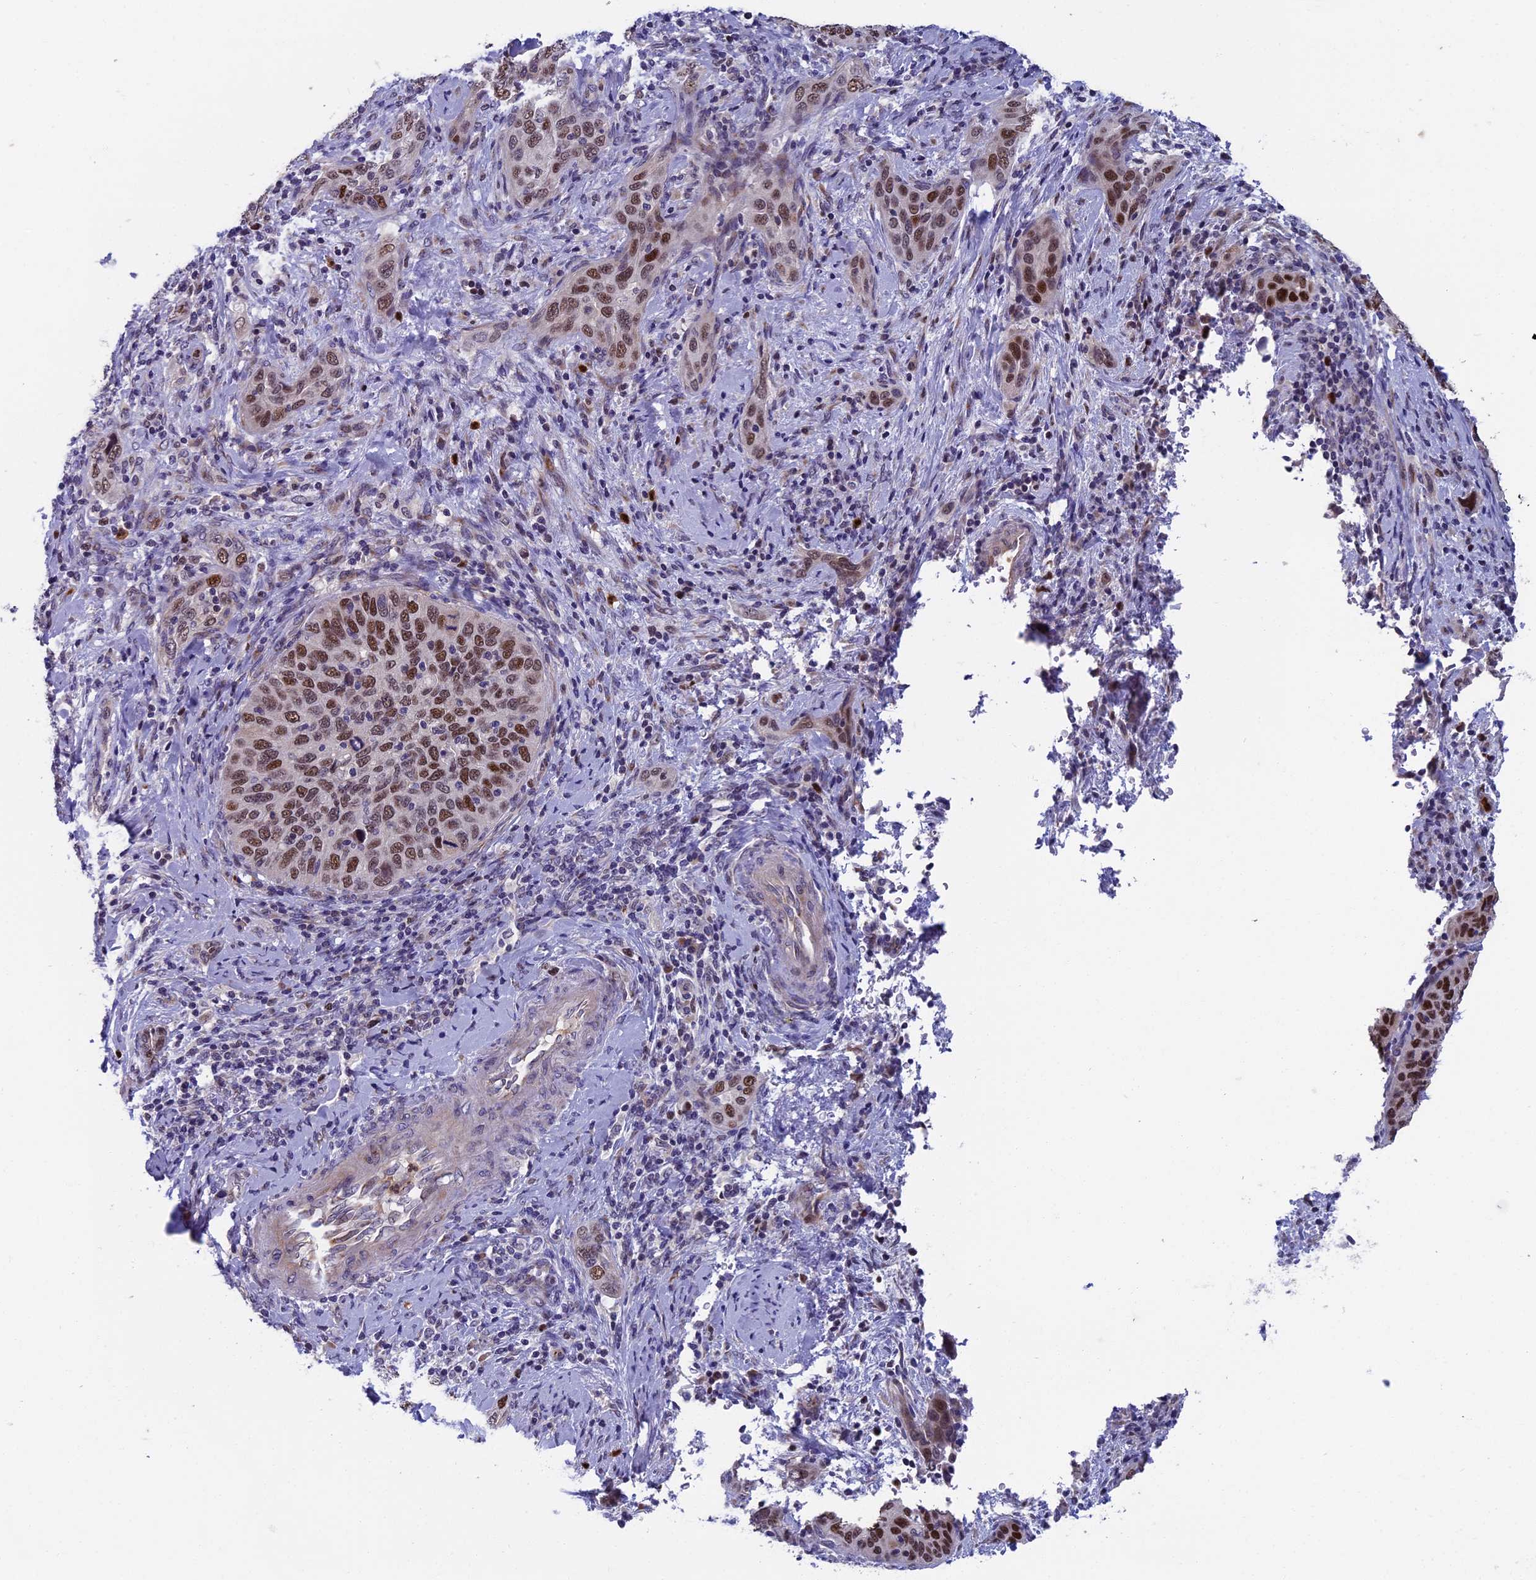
{"staining": {"intensity": "strong", "quantity": ">75%", "location": "nuclear"}, "tissue": "cervical cancer", "cell_type": "Tumor cells", "image_type": "cancer", "snomed": [{"axis": "morphology", "description": "Squamous cell carcinoma, NOS"}, {"axis": "topography", "description": "Cervix"}], "caption": "Cervical cancer (squamous cell carcinoma) was stained to show a protein in brown. There is high levels of strong nuclear positivity in about >75% of tumor cells.", "gene": "LIG1", "patient": {"sex": "female", "age": 60}}